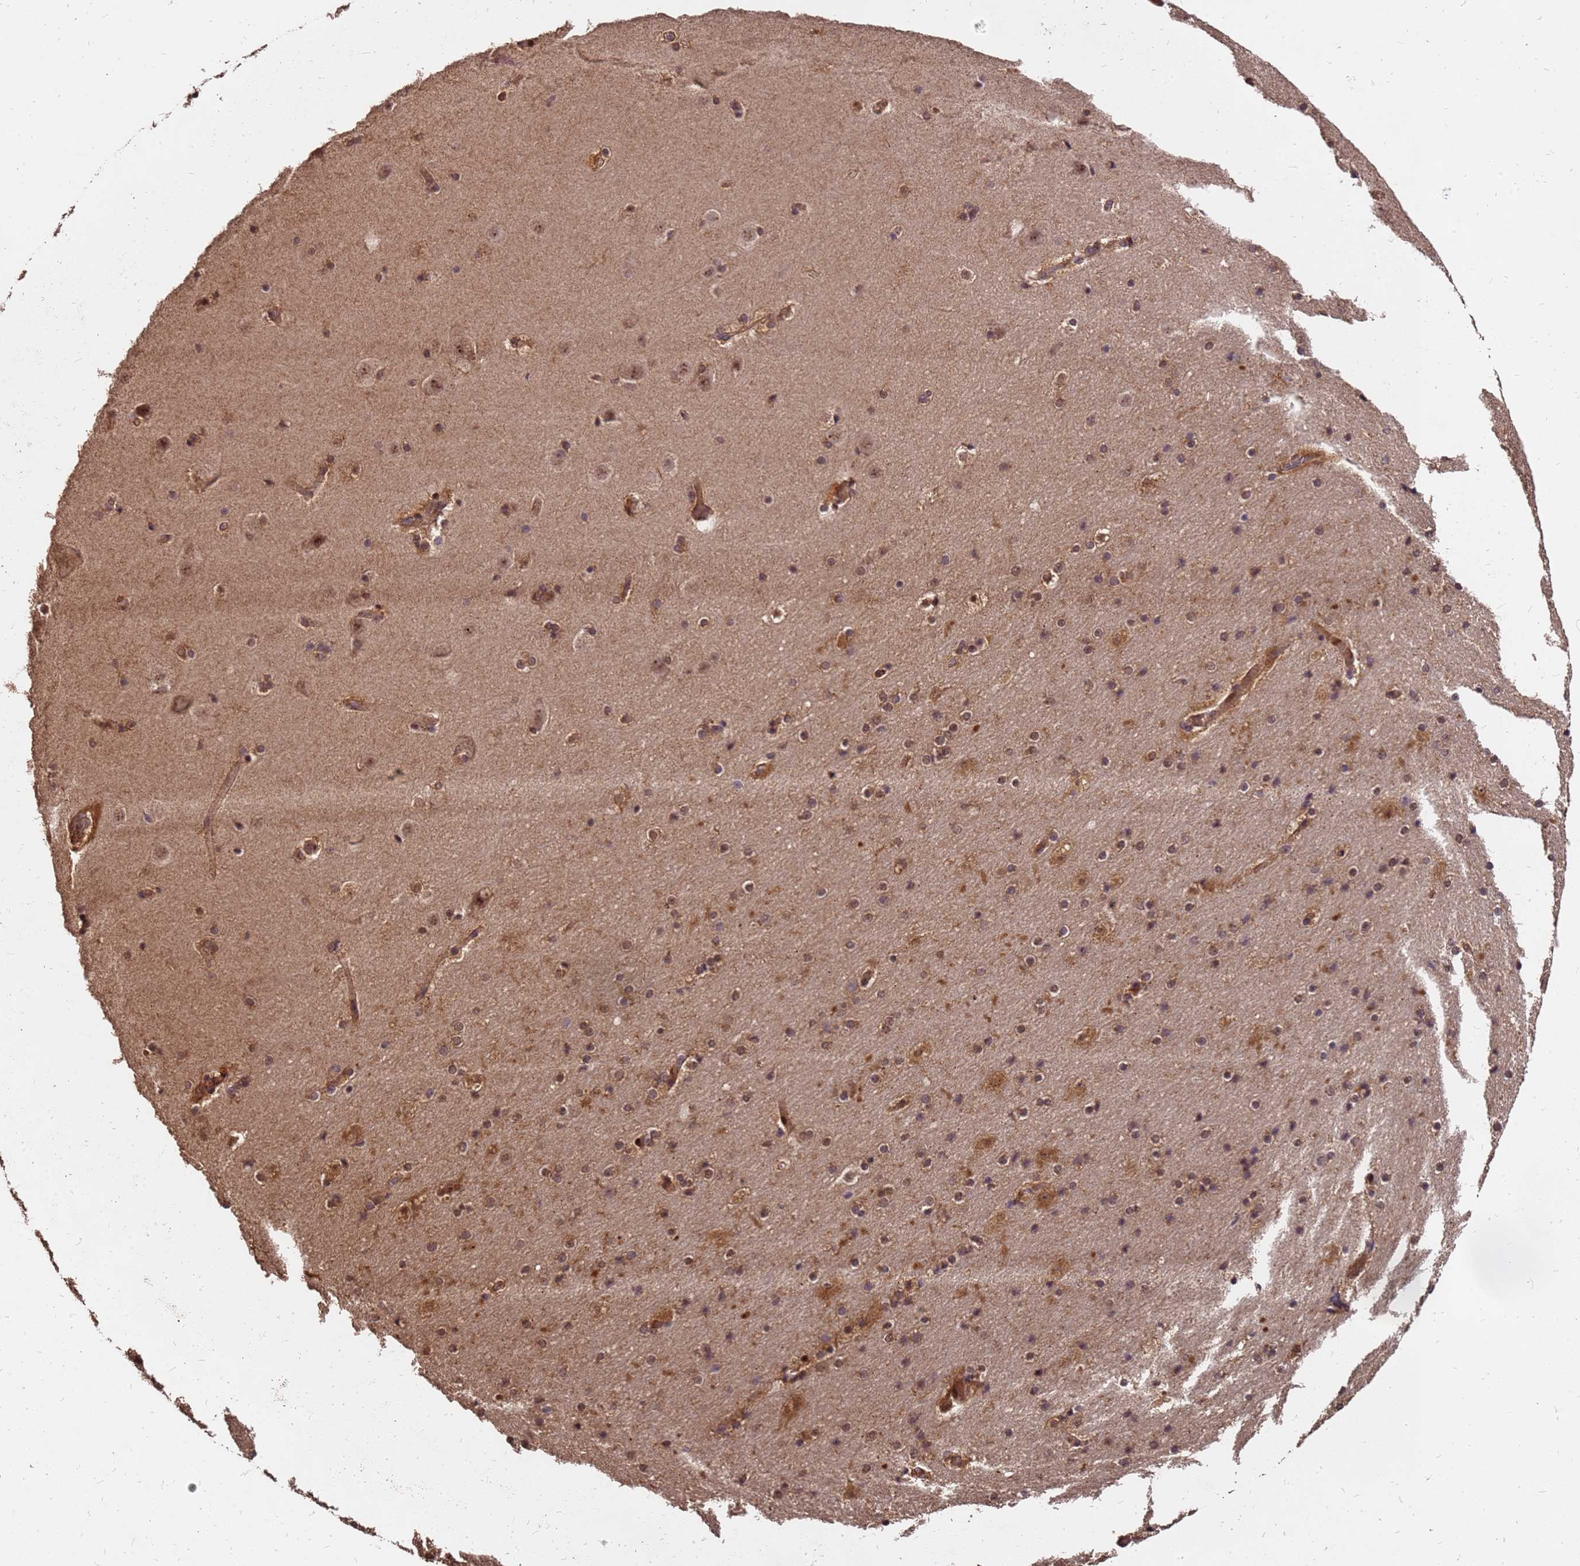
{"staining": {"intensity": "moderate", "quantity": ">75%", "location": "cytoplasmic/membranous,nuclear"}, "tissue": "cerebral cortex", "cell_type": "Endothelial cells", "image_type": "normal", "snomed": [{"axis": "morphology", "description": "Normal tissue, NOS"}, {"axis": "topography", "description": "Cerebral cortex"}], "caption": "Cerebral cortex stained with IHC exhibits moderate cytoplasmic/membranous,nuclear expression in about >75% of endothelial cells. The protein is shown in brown color, while the nuclei are stained blue.", "gene": "GPATCH8", "patient": {"sex": "male", "age": 57}}